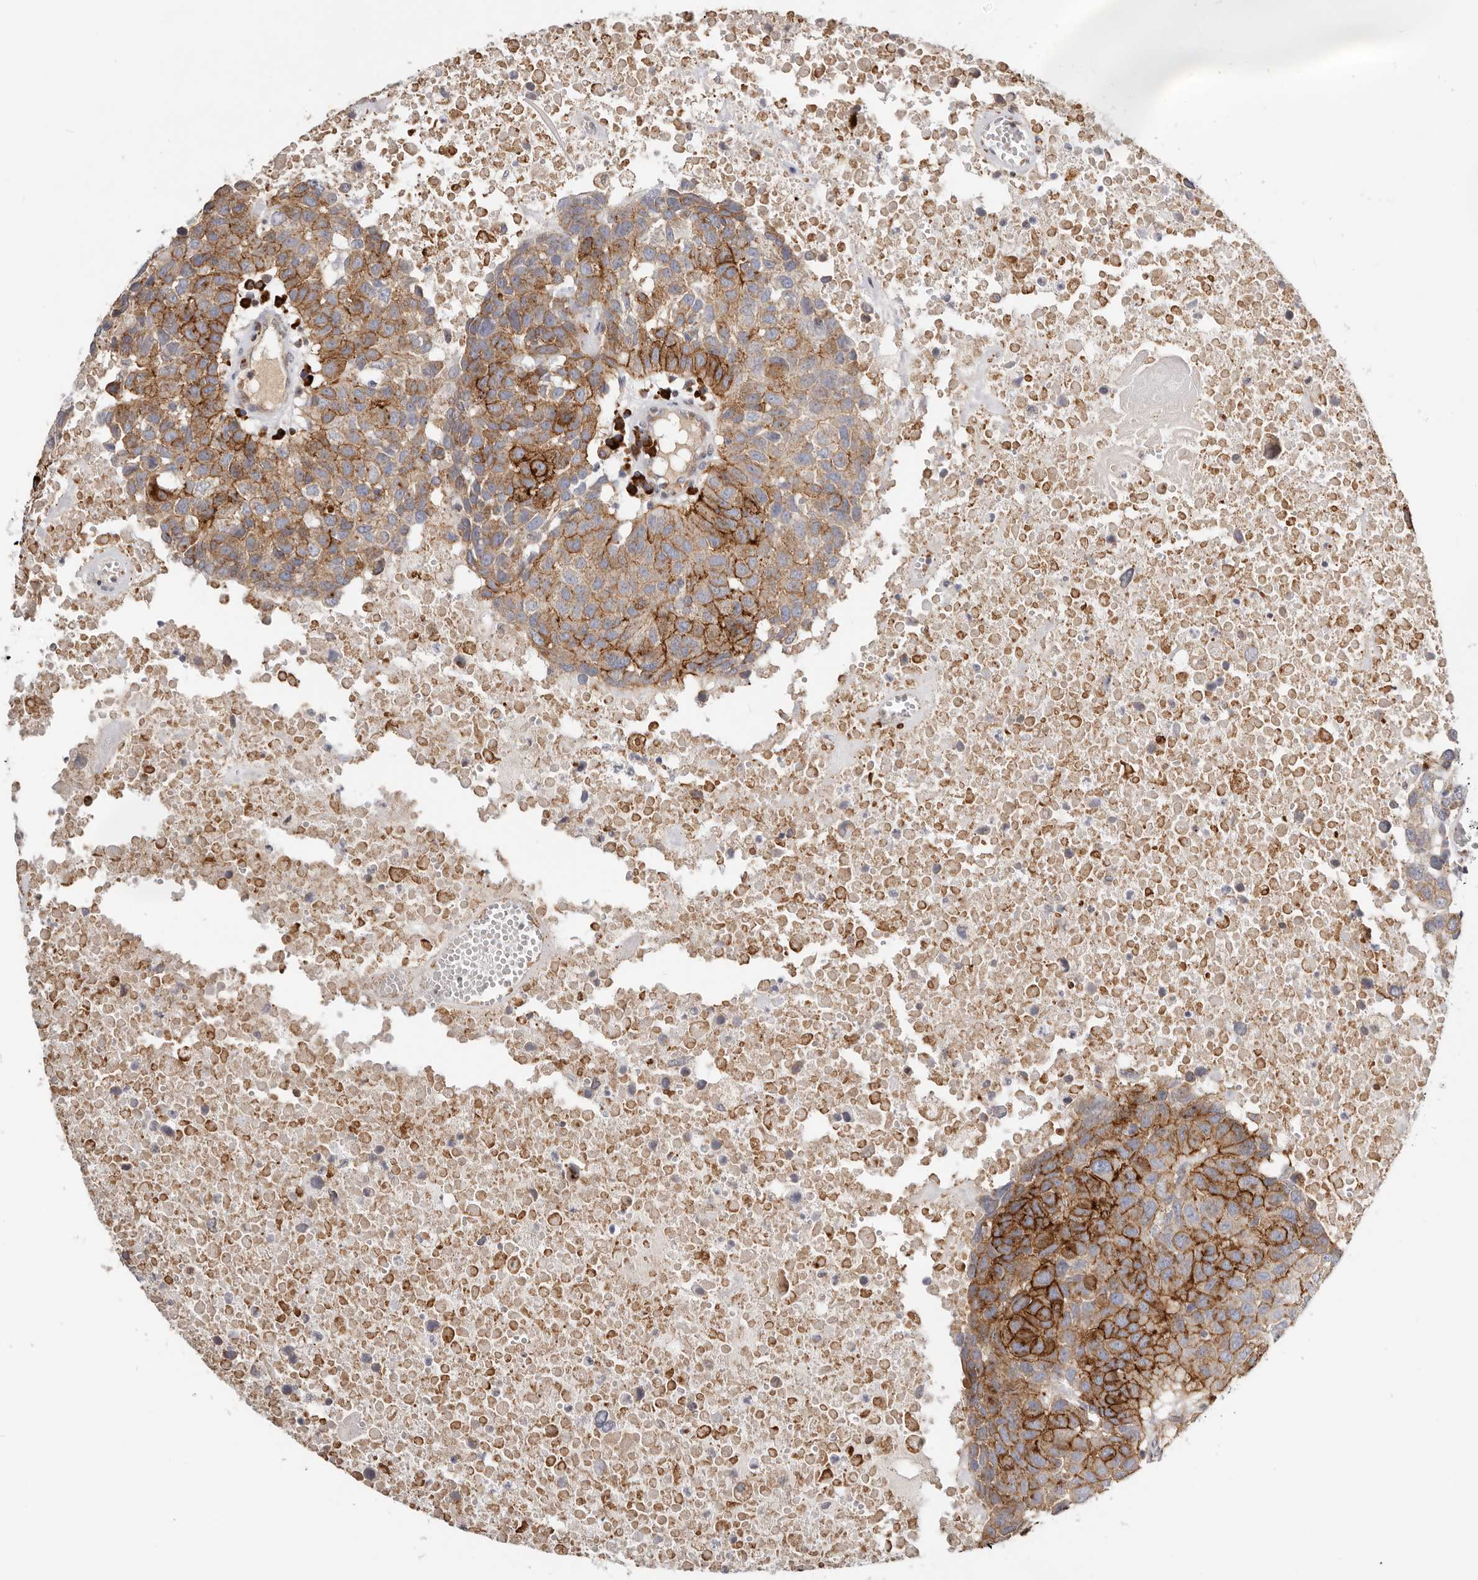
{"staining": {"intensity": "strong", "quantity": ">75%", "location": "cytoplasmic/membranous"}, "tissue": "head and neck cancer", "cell_type": "Tumor cells", "image_type": "cancer", "snomed": [{"axis": "morphology", "description": "Squamous cell carcinoma, NOS"}, {"axis": "topography", "description": "Head-Neck"}], "caption": "The image reveals staining of head and neck cancer (squamous cell carcinoma), revealing strong cytoplasmic/membranous protein staining (brown color) within tumor cells. (Brightfield microscopy of DAB IHC at high magnification).", "gene": "IL32", "patient": {"sex": "male", "age": 66}}